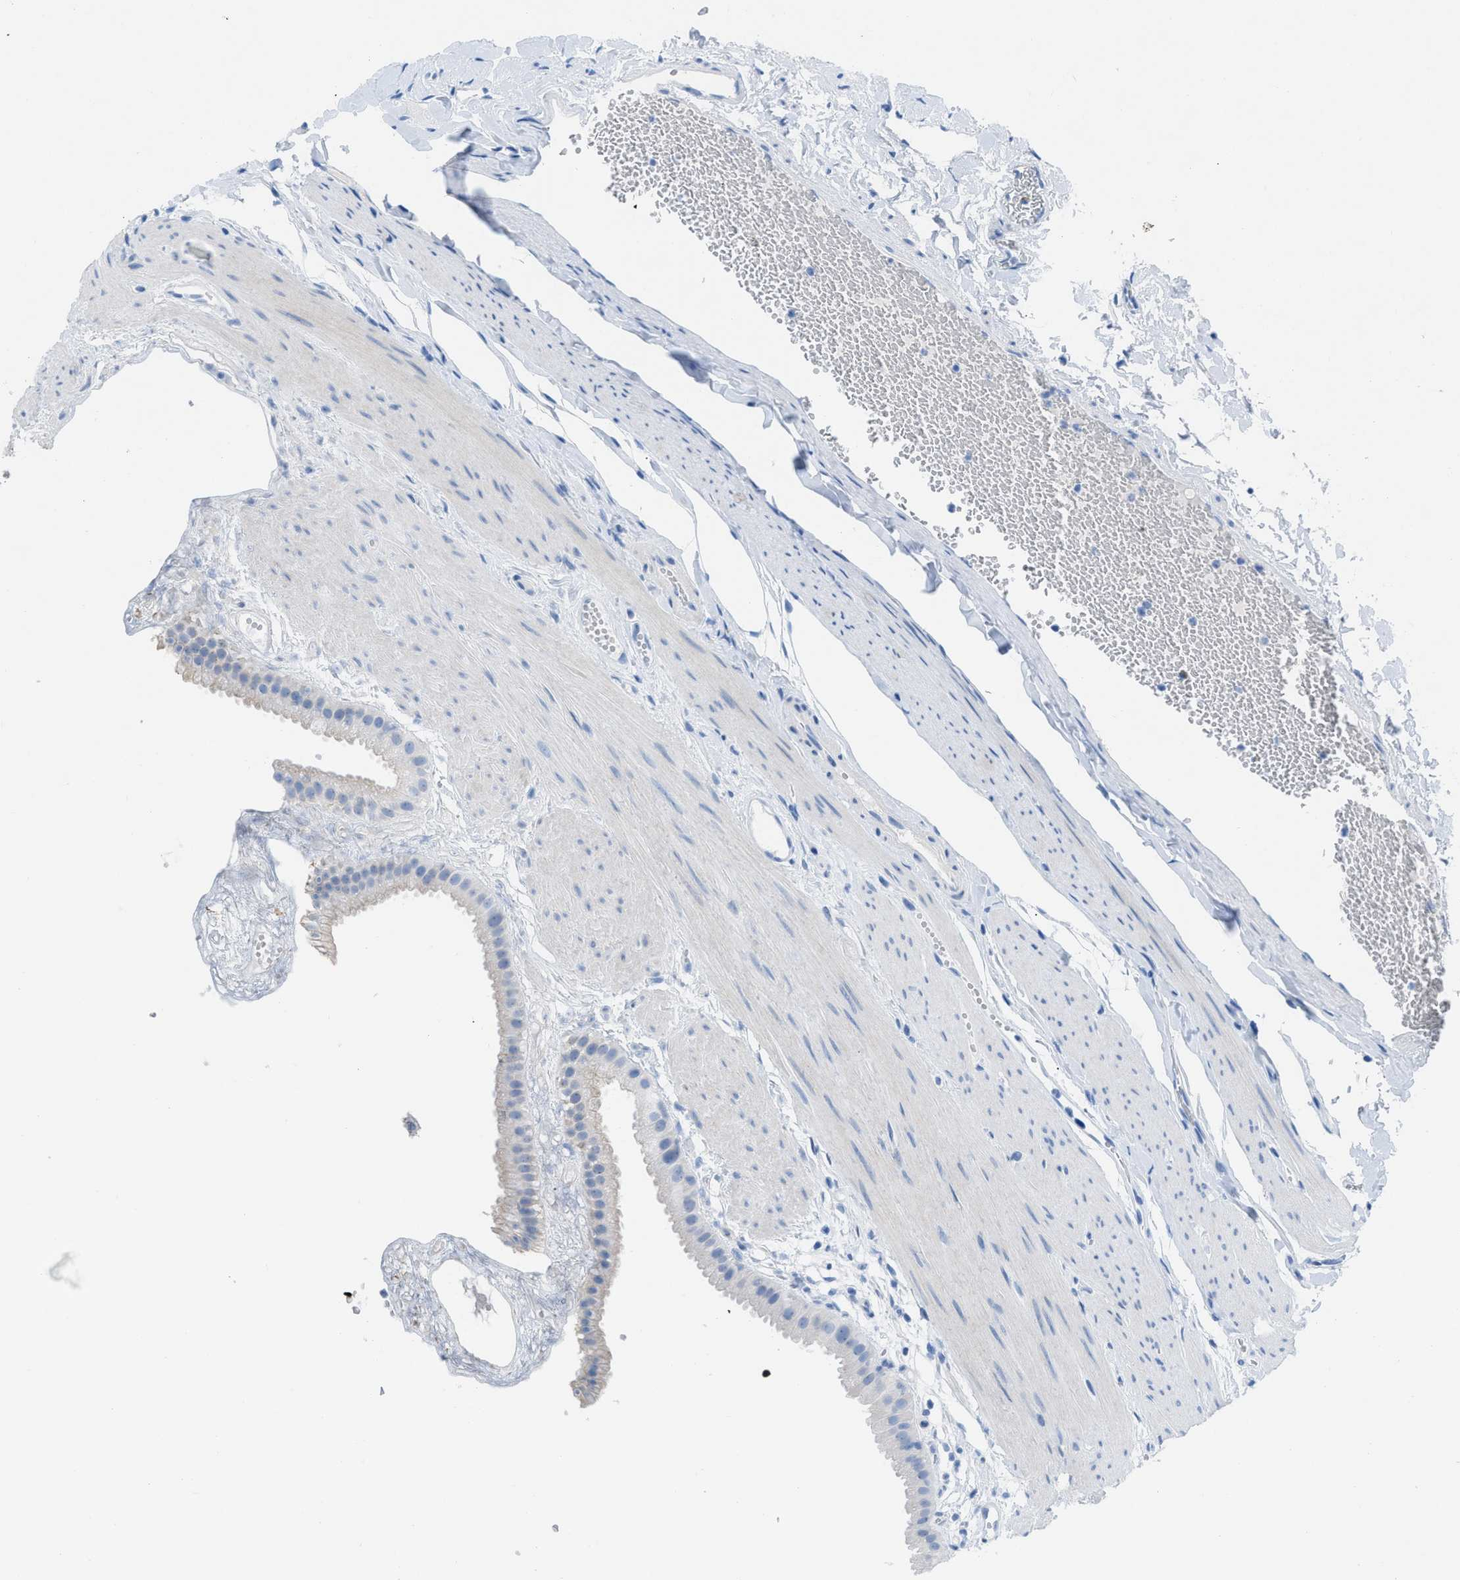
{"staining": {"intensity": "negative", "quantity": "none", "location": "none"}, "tissue": "gallbladder", "cell_type": "Glandular cells", "image_type": "normal", "snomed": [{"axis": "morphology", "description": "Normal tissue, NOS"}, {"axis": "topography", "description": "Gallbladder"}], "caption": "Immunohistochemical staining of benign human gallbladder shows no significant positivity in glandular cells.", "gene": "TCL1A", "patient": {"sex": "female", "age": 64}}